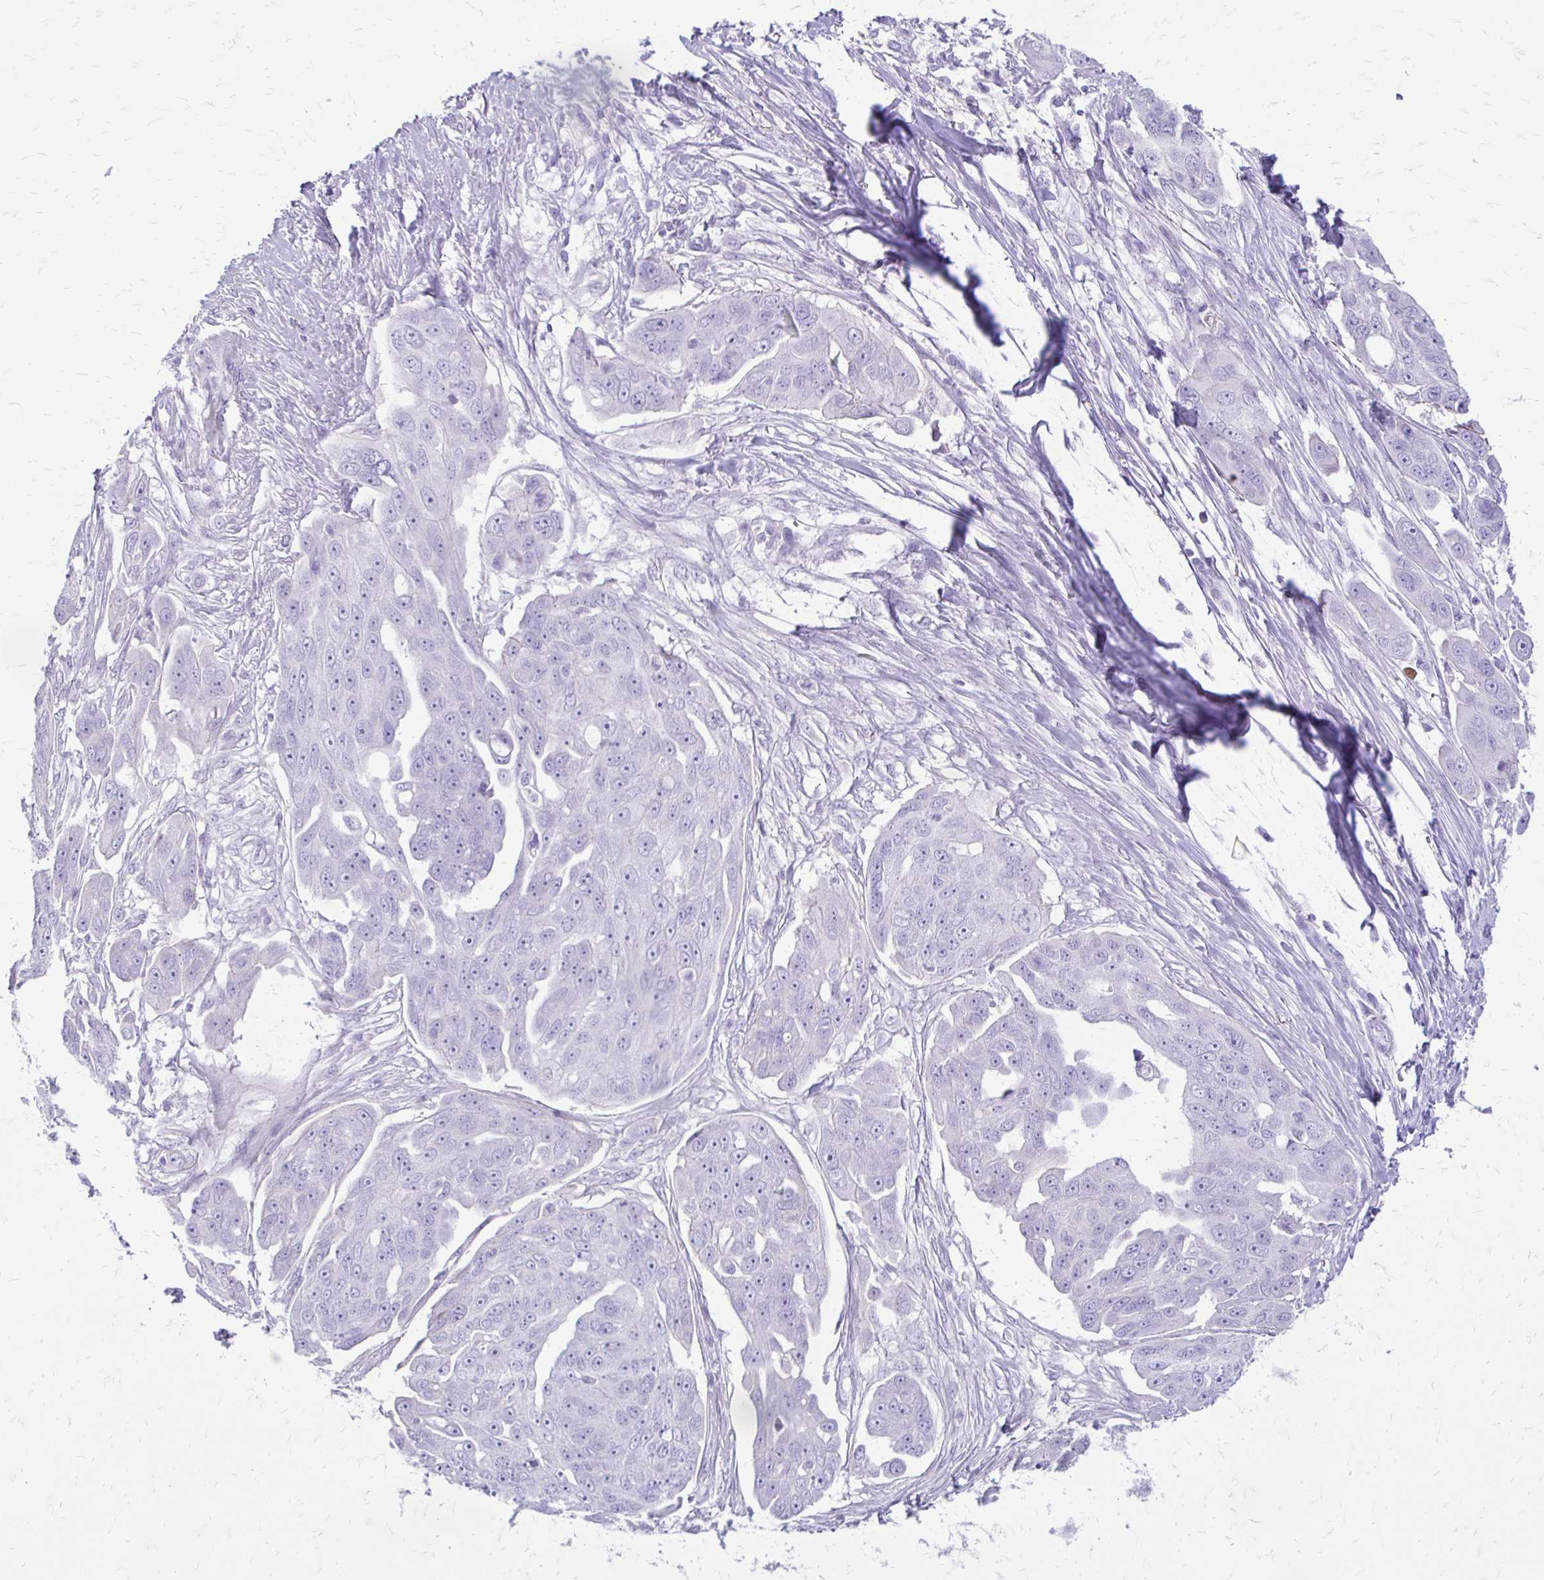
{"staining": {"intensity": "negative", "quantity": "none", "location": "none"}, "tissue": "ovarian cancer", "cell_type": "Tumor cells", "image_type": "cancer", "snomed": [{"axis": "morphology", "description": "Carcinoma, endometroid"}, {"axis": "topography", "description": "Ovary"}], "caption": "Immunohistochemical staining of ovarian cancer exhibits no significant positivity in tumor cells. (Stains: DAB (3,3'-diaminobenzidine) immunohistochemistry with hematoxylin counter stain, Microscopy: brightfield microscopy at high magnification).", "gene": "SIGLEC11", "patient": {"sex": "female", "age": 70}}